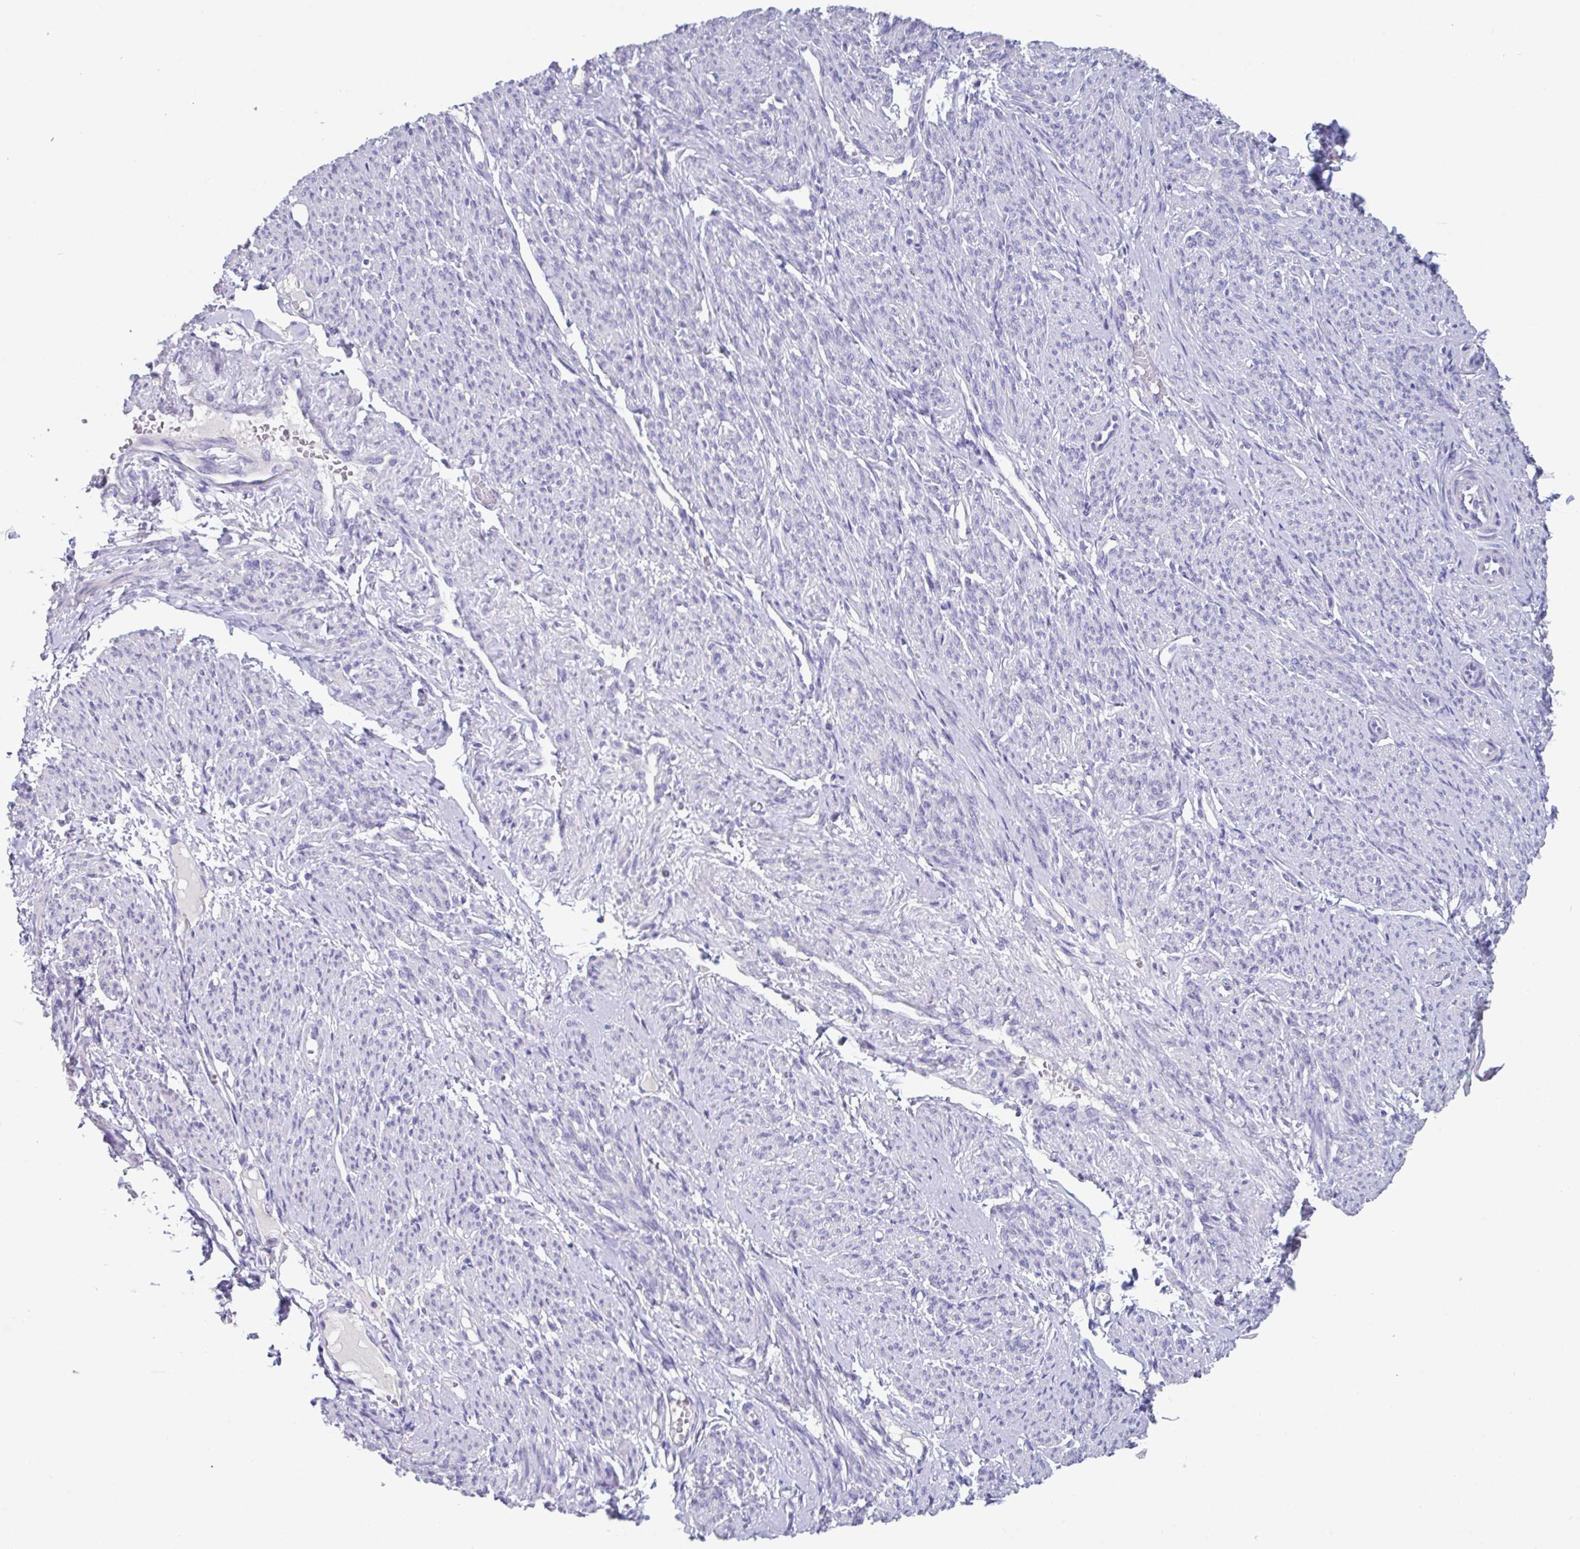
{"staining": {"intensity": "negative", "quantity": "none", "location": "none"}, "tissue": "smooth muscle", "cell_type": "Smooth muscle cells", "image_type": "normal", "snomed": [{"axis": "morphology", "description": "Normal tissue, NOS"}, {"axis": "topography", "description": "Smooth muscle"}], "caption": "DAB immunohistochemical staining of normal smooth muscle demonstrates no significant positivity in smooth muscle cells.", "gene": "SLC44A4", "patient": {"sex": "female", "age": 65}}